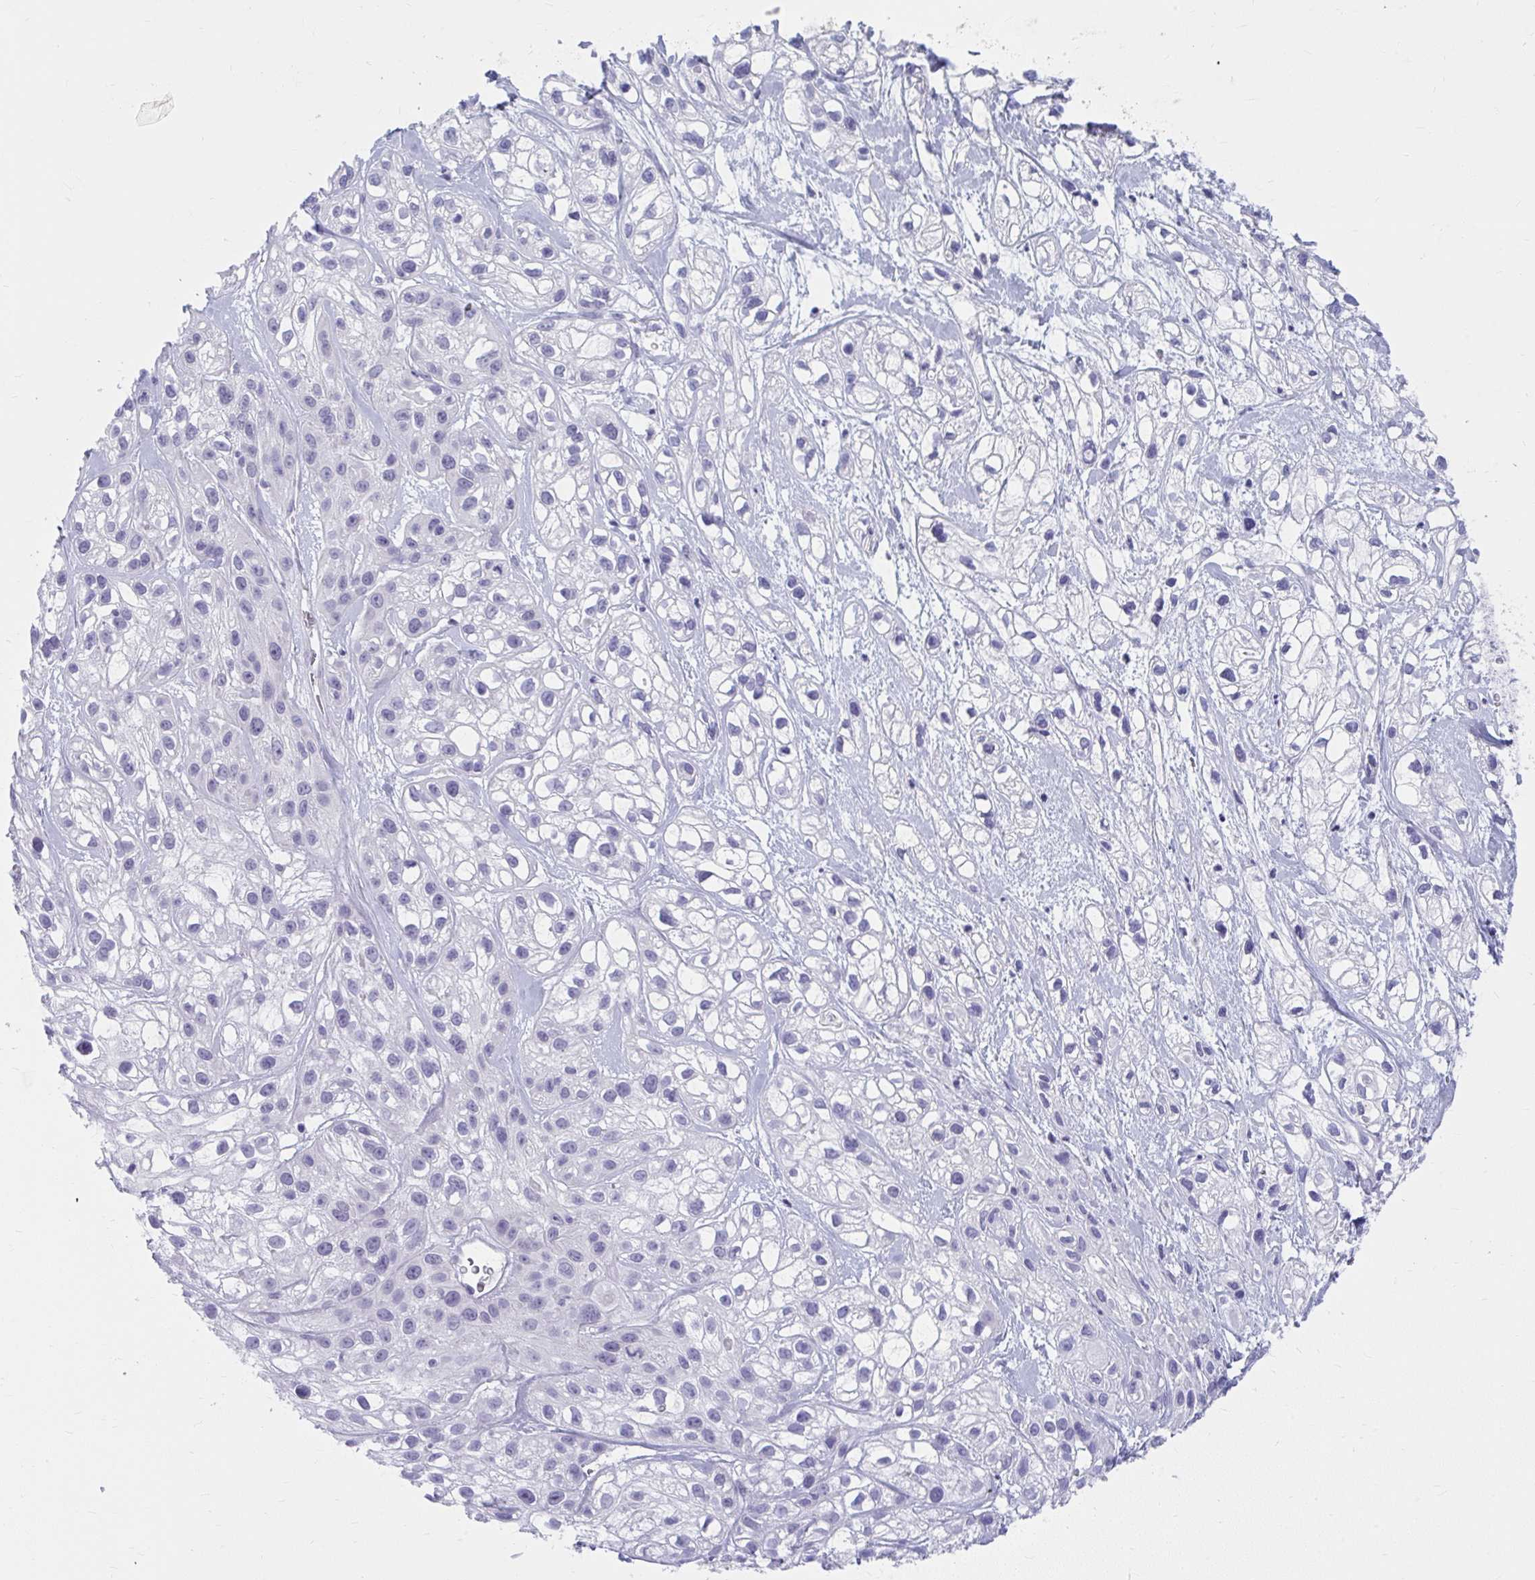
{"staining": {"intensity": "negative", "quantity": "none", "location": "none"}, "tissue": "skin cancer", "cell_type": "Tumor cells", "image_type": "cancer", "snomed": [{"axis": "morphology", "description": "Squamous cell carcinoma, NOS"}, {"axis": "topography", "description": "Skin"}], "caption": "IHC histopathology image of neoplastic tissue: human squamous cell carcinoma (skin) stained with DAB shows no significant protein expression in tumor cells. (Brightfield microscopy of DAB (3,3'-diaminobenzidine) IHC at high magnification).", "gene": "UGT3A2", "patient": {"sex": "male", "age": 82}}